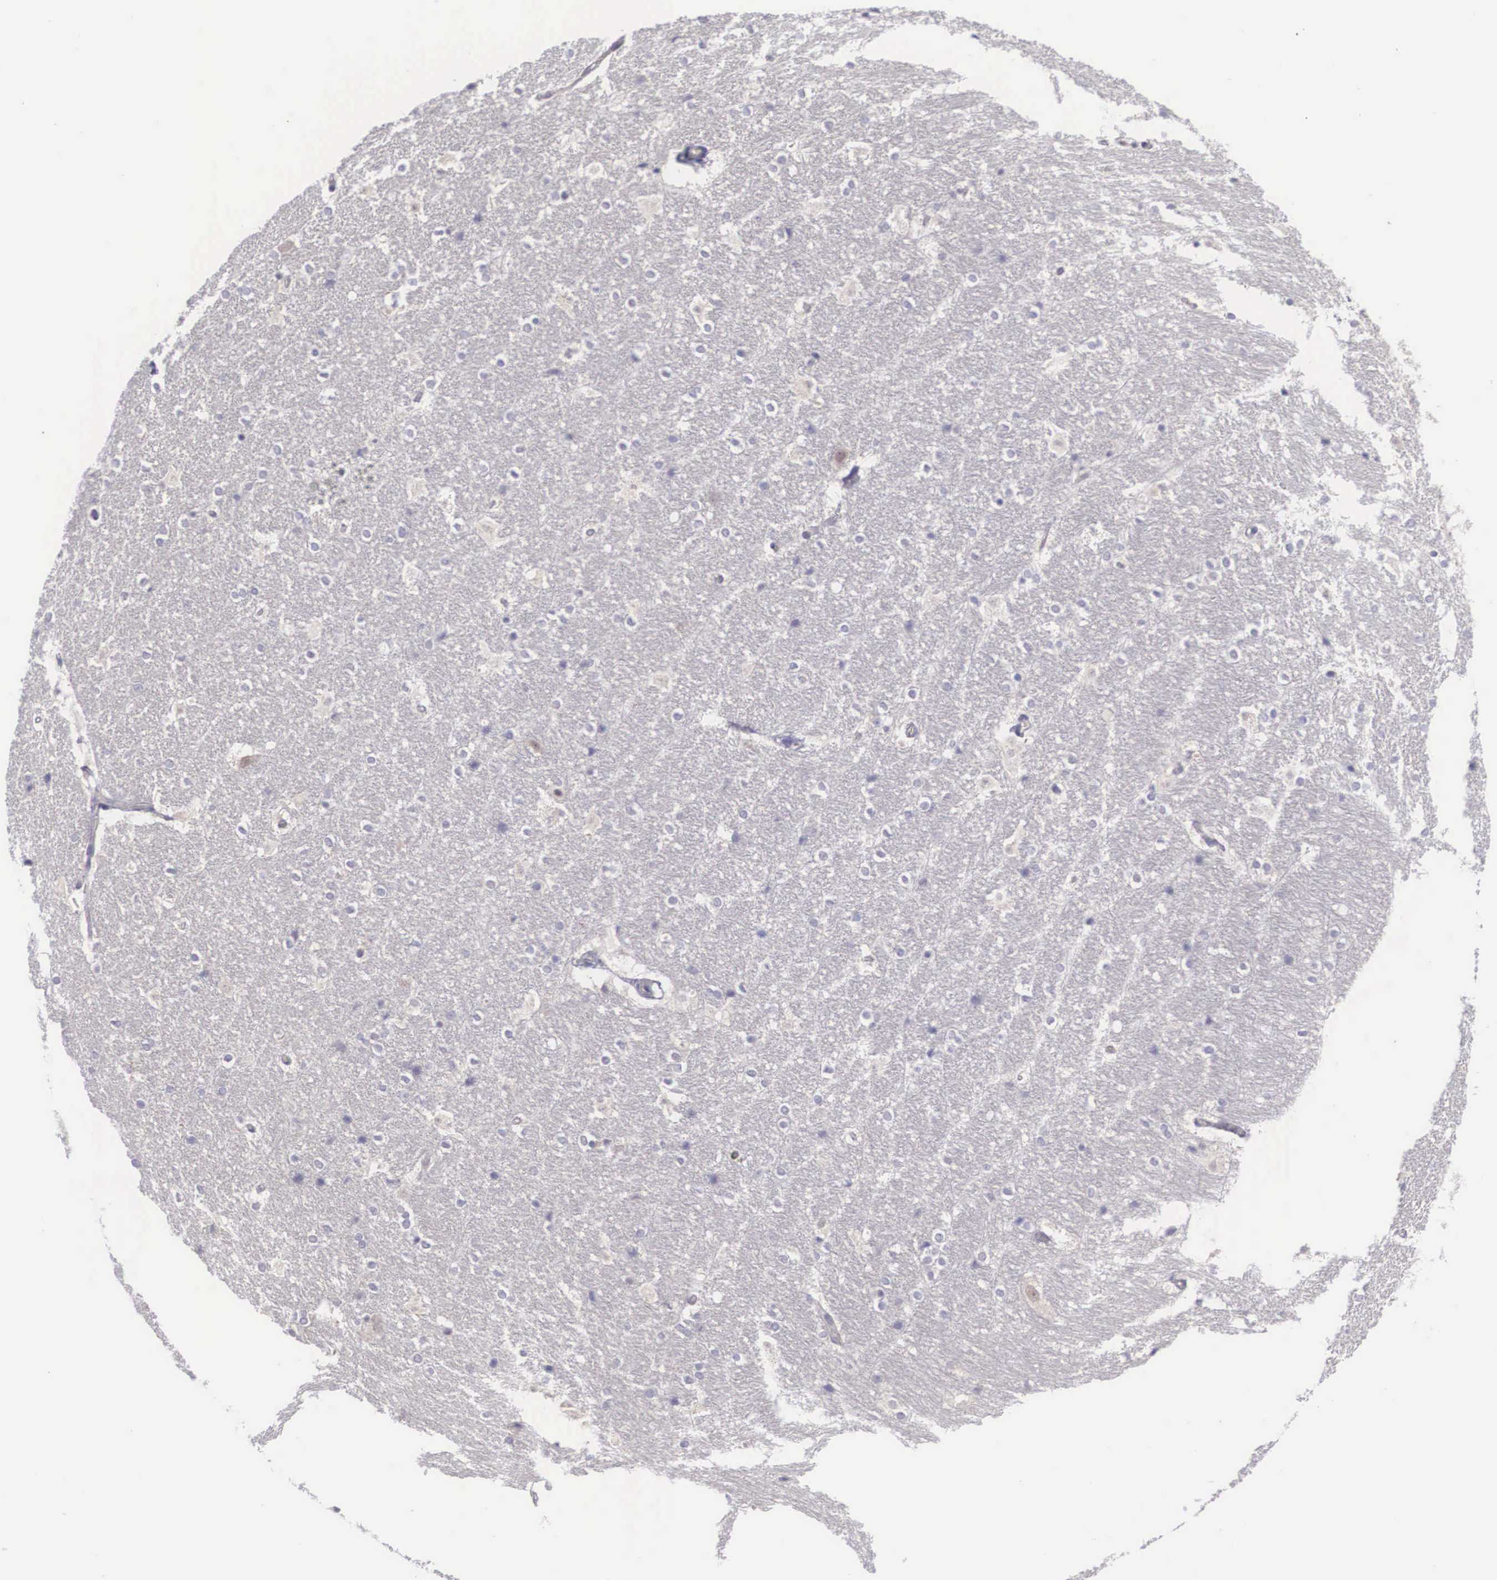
{"staining": {"intensity": "weak", "quantity": "25%-75%", "location": "nuclear"}, "tissue": "hippocampus", "cell_type": "Glial cells", "image_type": "normal", "snomed": [{"axis": "morphology", "description": "Normal tissue, NOS"}, {"axis": "topography", "description": "Hippocampus"}], "caption": "Protein expression analysis of normal human hippocampus reveals weak nuclear positivity in approximately 25%-75% of glial cells. (IHC, brightfield microscopy, high magnification).", "gene": "NINL", "patient": {"sex": "female", "age": 19}}